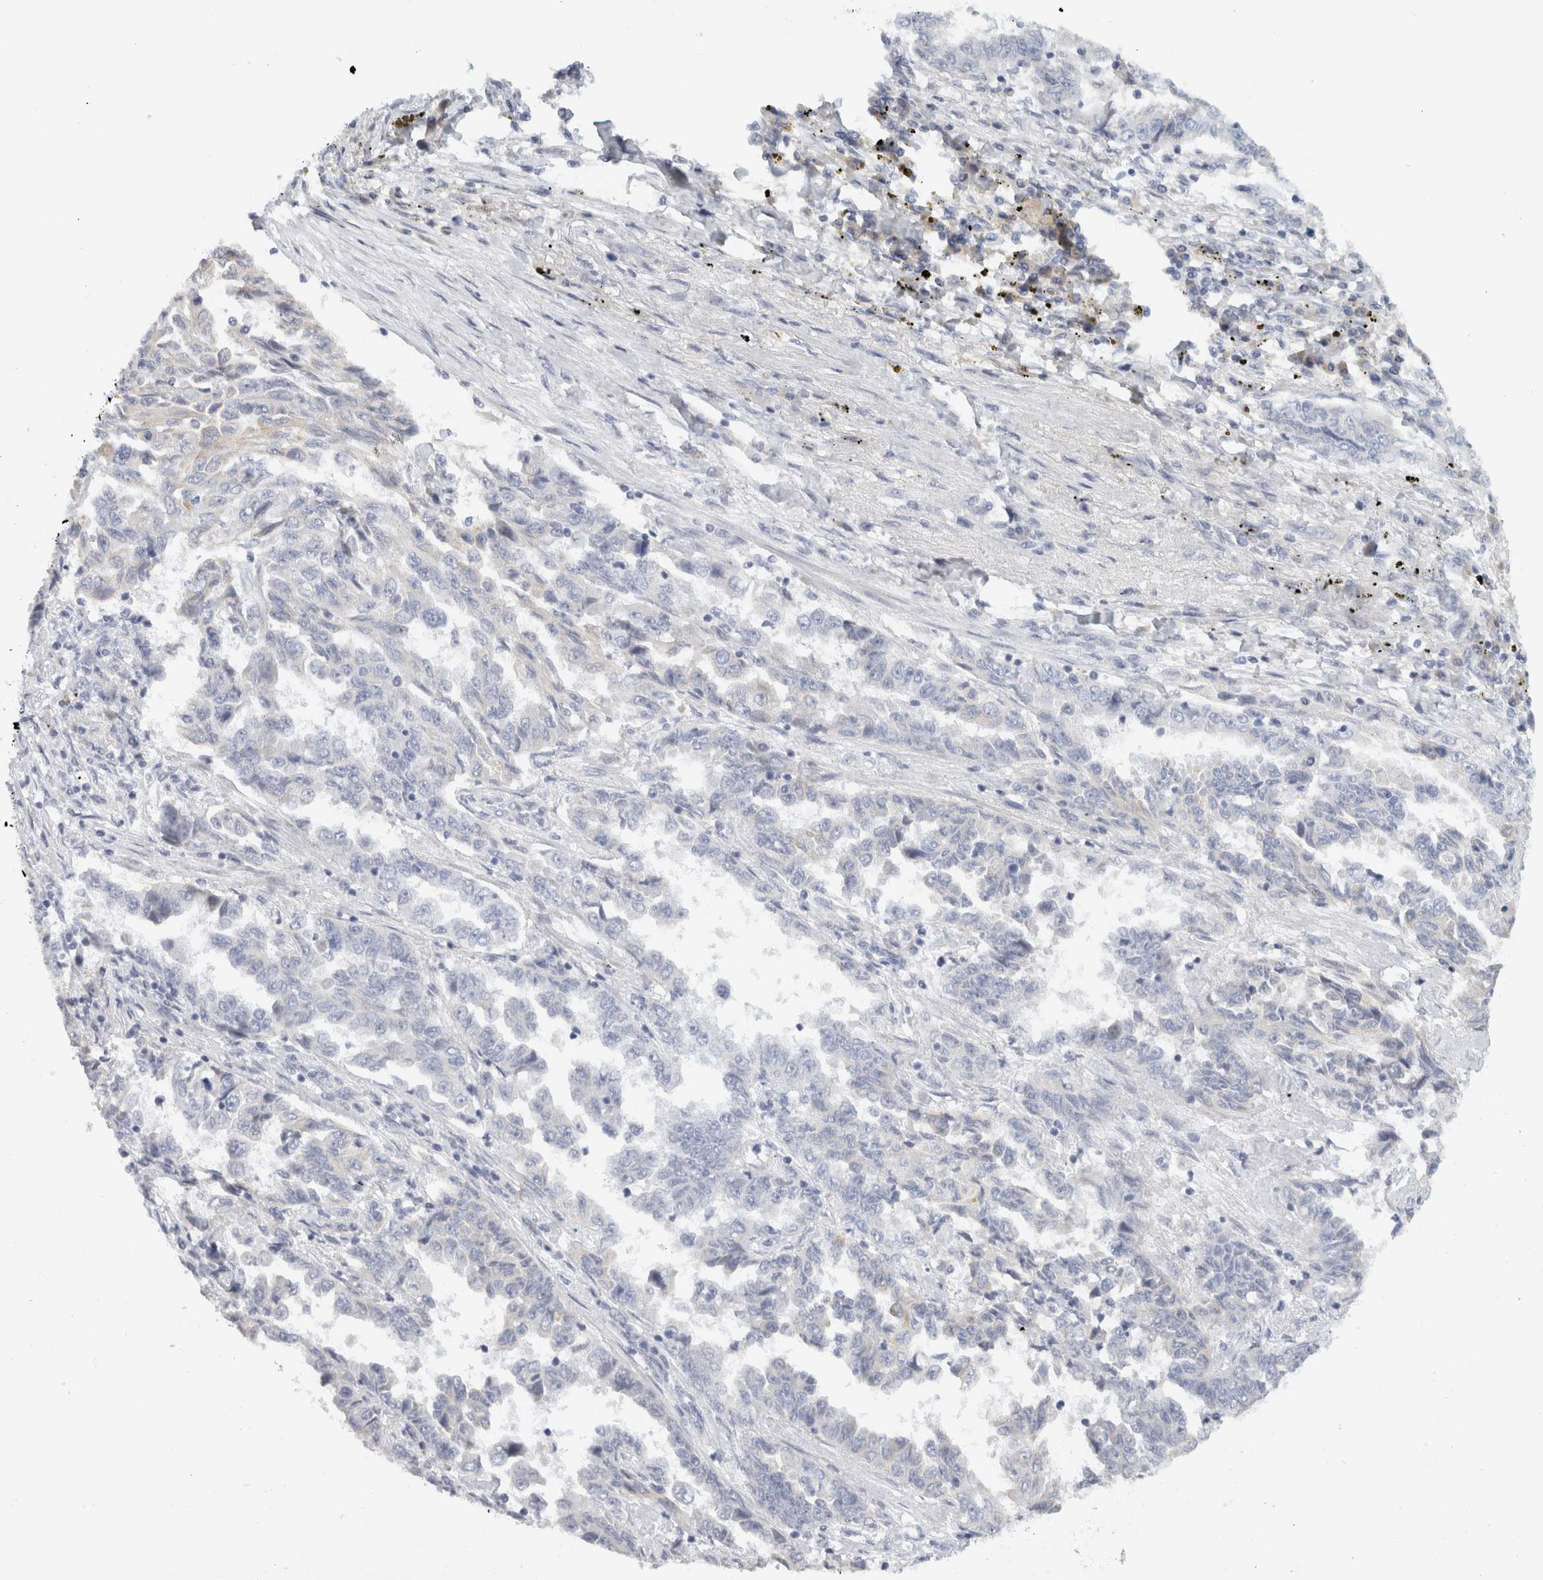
{"staining": {"intensity": "negative", "quantity": "none", "location": "none"}, "tissue": "lung cancer", "cell_type": "Tumor cells", "image_type": "cancer", "snomed": [{"axis": "morphology", "description": "Adenocarcinoma, NOS"}, {"axis": "topography", "description": "Lung"}], "caption": "Tumor cells are negative for brown protein staining in lung cancer. (Brightfield microscopy of DAB IHC at high magnification).", "gene": "STK31", "patient": {"sex": "female", "age": 51}}